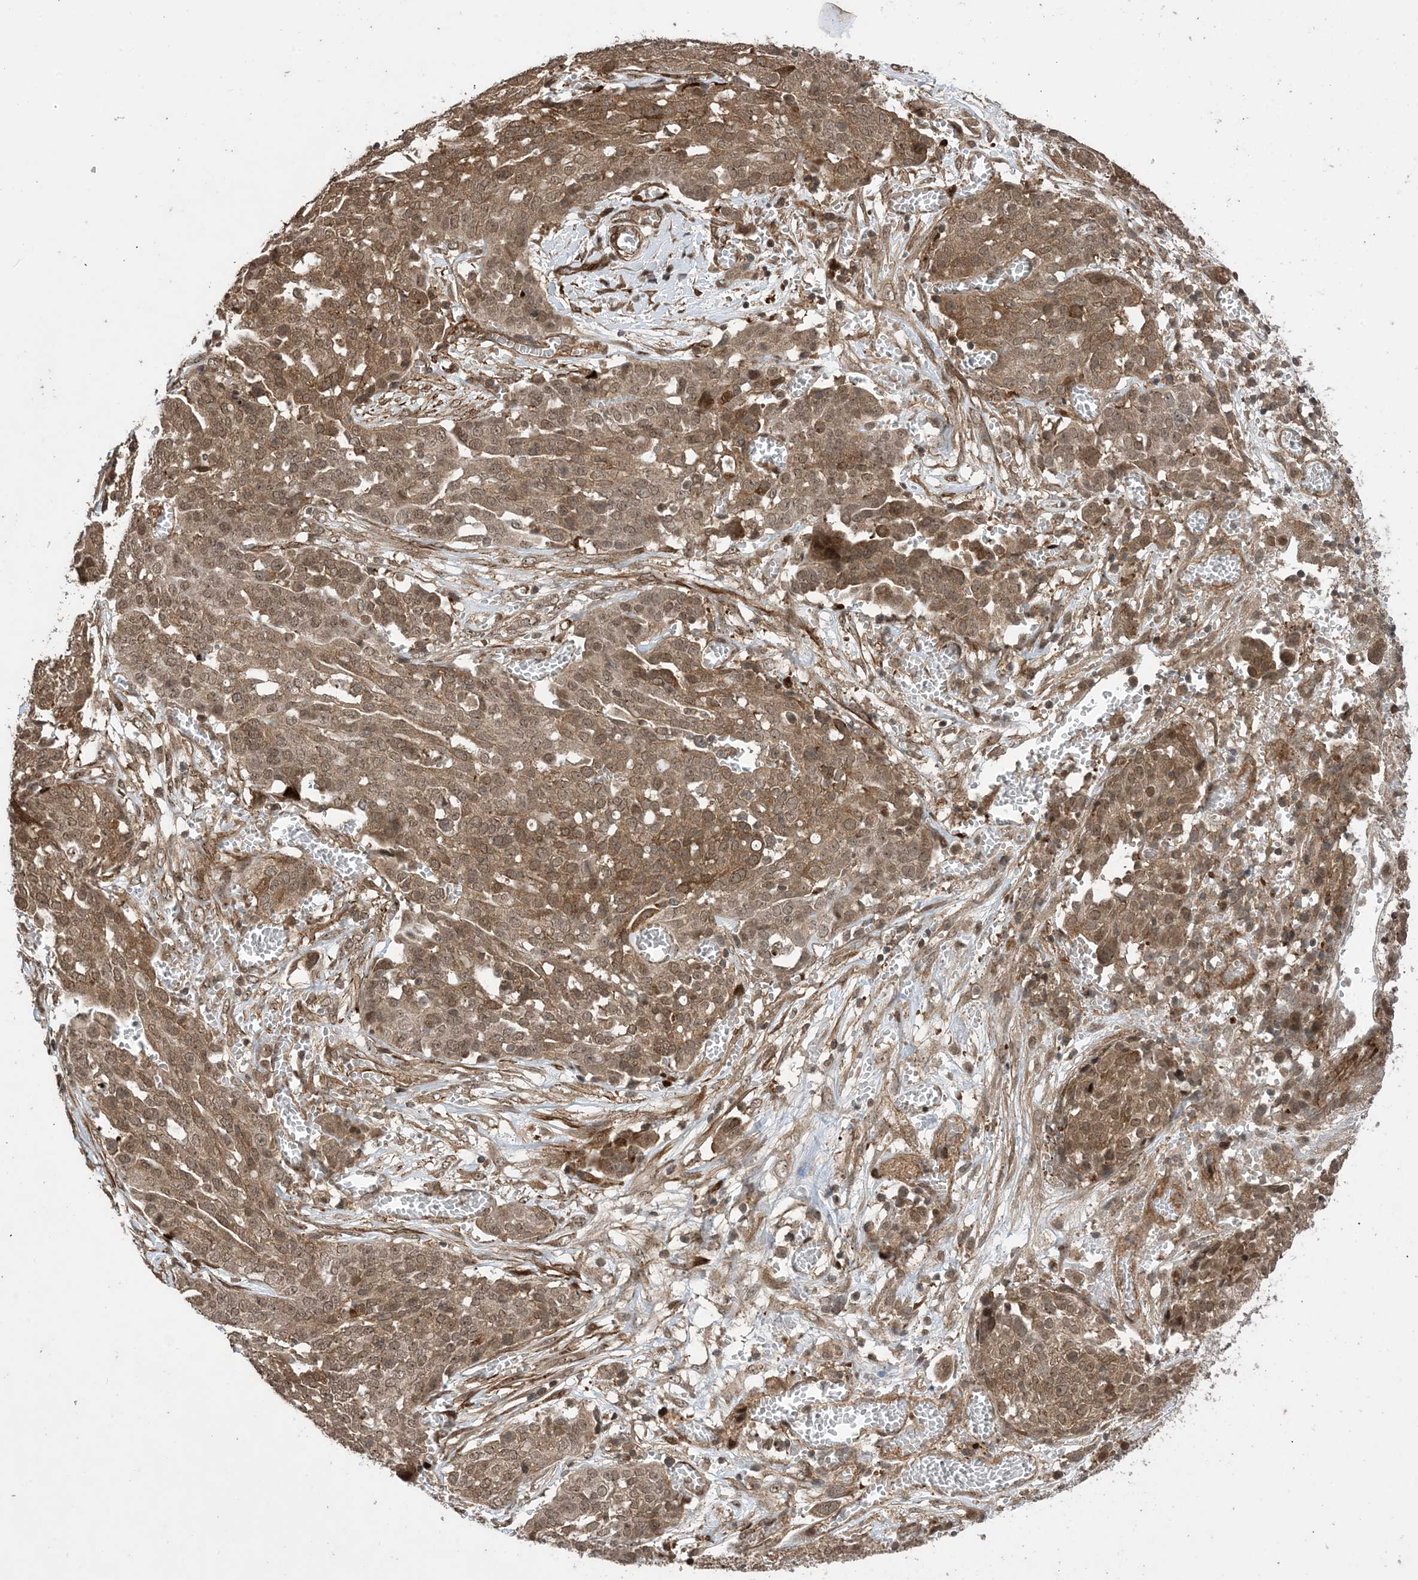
{"staining": {"intensity": "moderate", "quantity": ">75%", "location": "cytoplasmic/membranous,nuclear"}, "tissue": "ovarian cancer", "cell_type": "Tumor cells", "image_type": "cancer", "snomed": [{"axis": "morphology", "description": "Cystadenocarcinoma, serous, NOS"}, {"axis": "topography", "description": "Soft tissue"}, {"axis": "topography", "description": "Ovary"}], "caption": "Ovarian cancer (serous cystadenocarcinoma) was stained to show a protein in brown. There is medium levels of moderate cytoplasmic/membranous and nuclear staining in about >75% of tumor cells.", "gene": "ZNF511", "patient": {"sex": "female", "age": 57}}